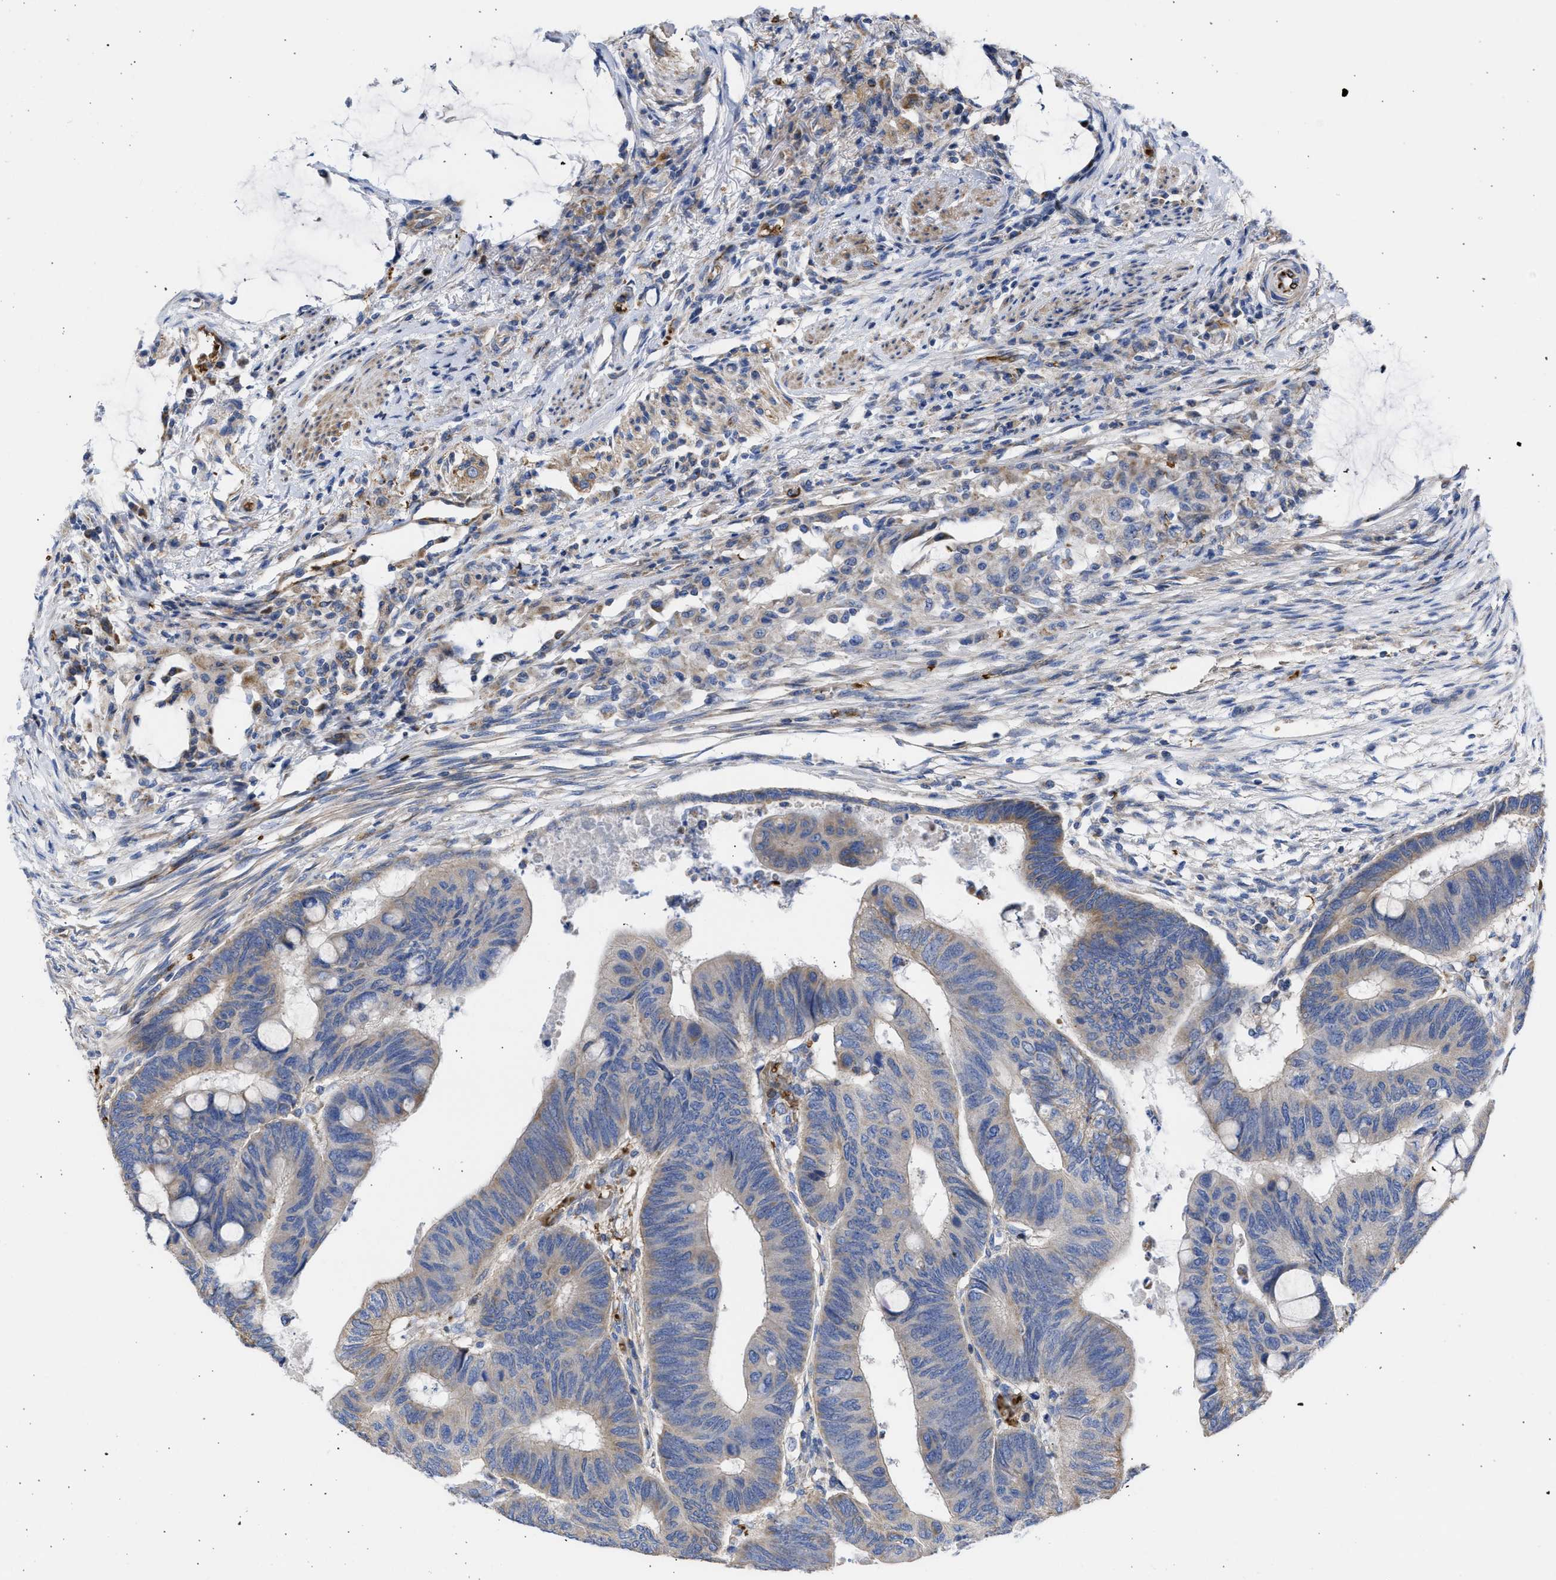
{"staining": {"intensity": "moderate", "quantity": "<25%", "location": "cytoplasmic/membranous"}, "tissue": "colorectal cancer", "cell_type": "Tumor cells", "image_type": "cancer", "snomed": [{"axis": "morphology", "description": "Normal tissue, NOS"}, {"axis": "morphology", "description": "Adenocarcinoma, NOS"}, {"axis": "topography", "description": "Rectum"}, {"axis": "topography", "description": "Peripheral nerve tissue"}], "caption": "Tumor cells display low levels of moderate cytoplasmic/membranous staining in approximately <25% of cells in adenocarcinoma (colorectal).", "gene": "BTG3", "patient": {"sex": "male", "age": 92}}